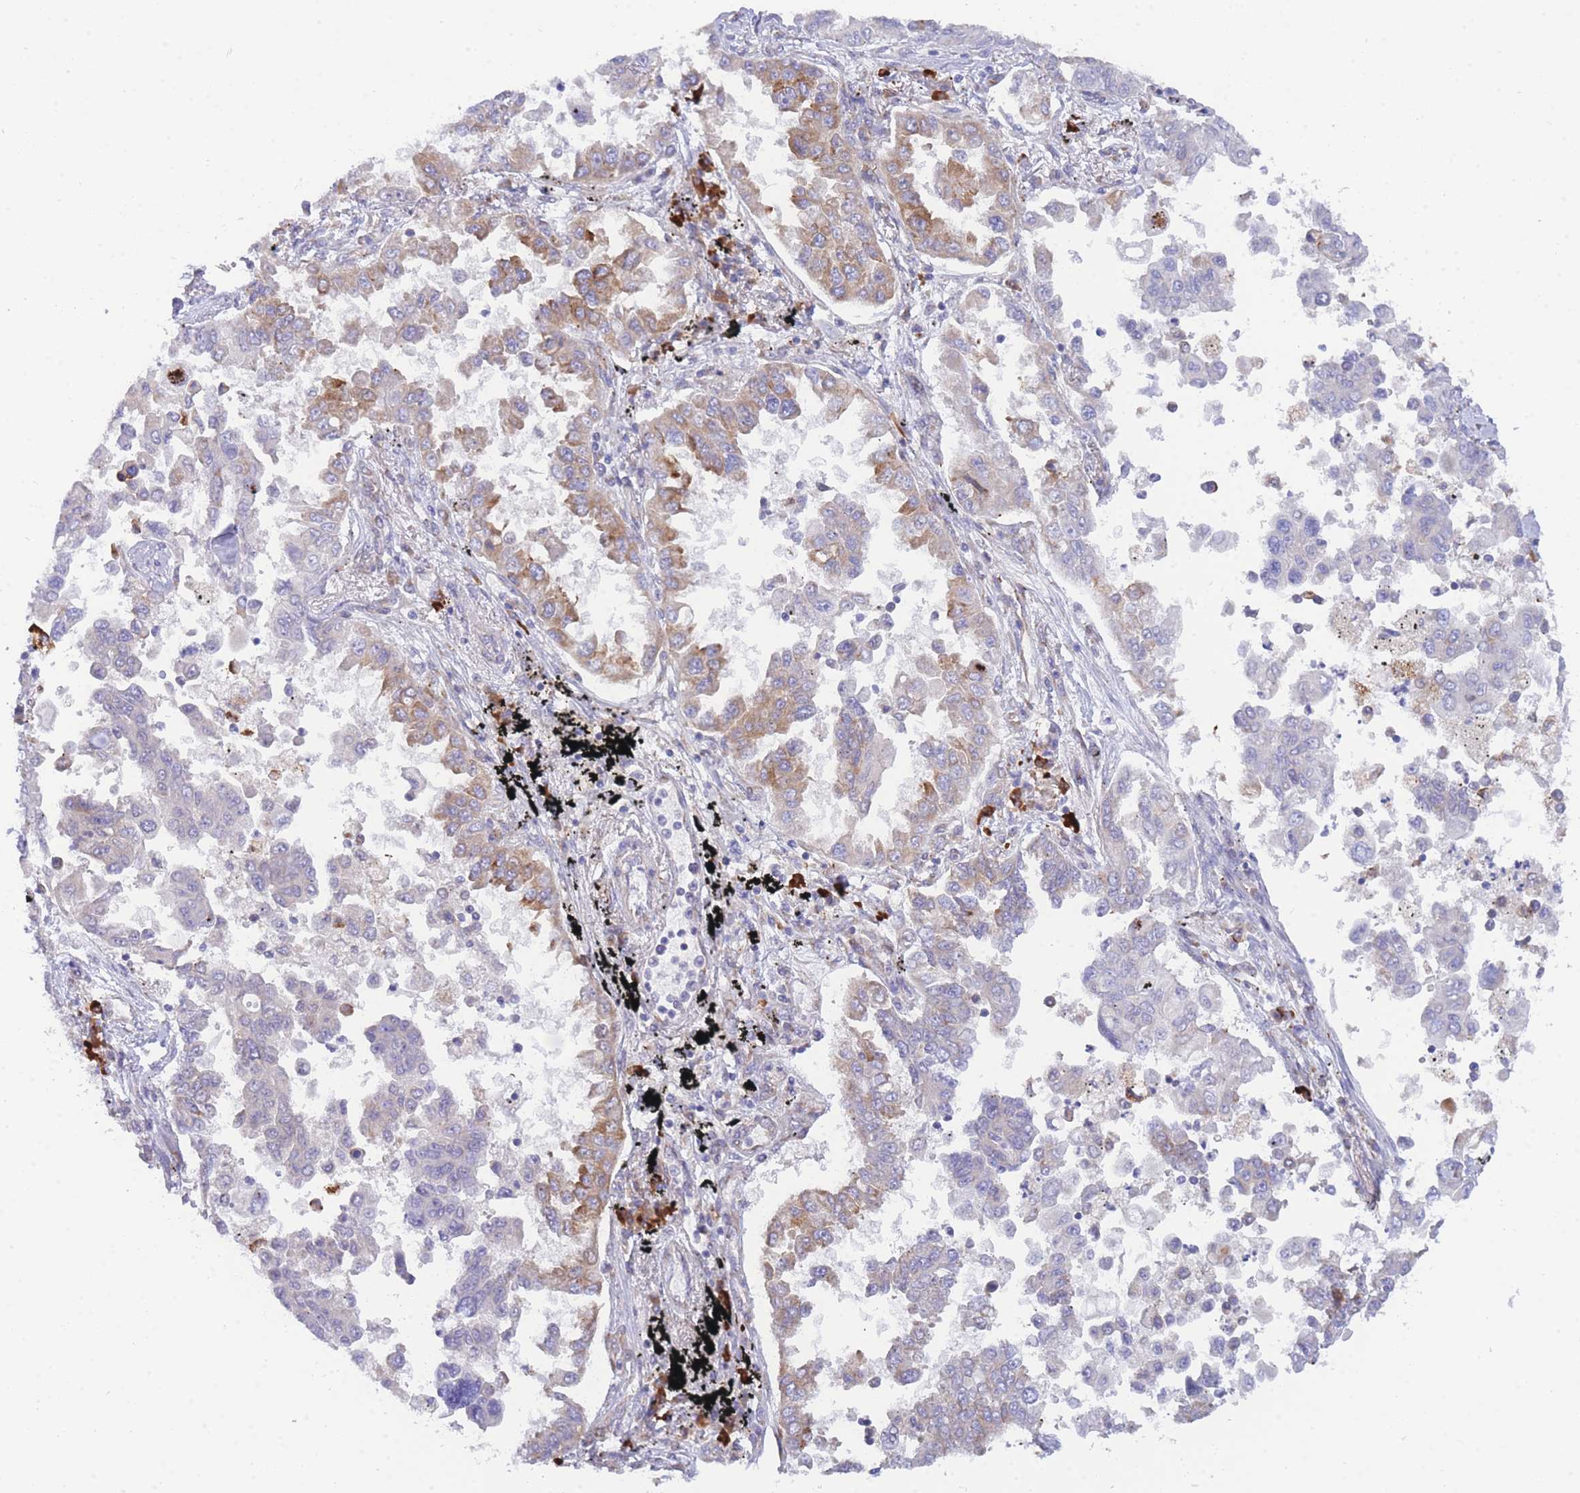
{"staining": {"intensity": "moderate", "quantity": "25%-75%", "location": "cytoplasmic/membranous"}, "tissue": "lung cancer", "cell_type": "Tumor cells", "image_type": "cancer", "snomed": [{"axis": "morphology", "description": "Adenocarcinoma, NOS"}, {"axis": "topography", "description": "Lung"}], "caption": "Immunohistochemical staining of lung adenocarcinoma shows medium levels of moderate cytoplasmic/membranous expression in approximately 25%-75% of tumor cells. The staining was performed using DAB to visualize the protein expression in brown, while the nuclei were stained in blue with hematoxylin (Magnification: 20x).", "gene": "ZNF510", "patient": {"sex": "female", "age": 67}}